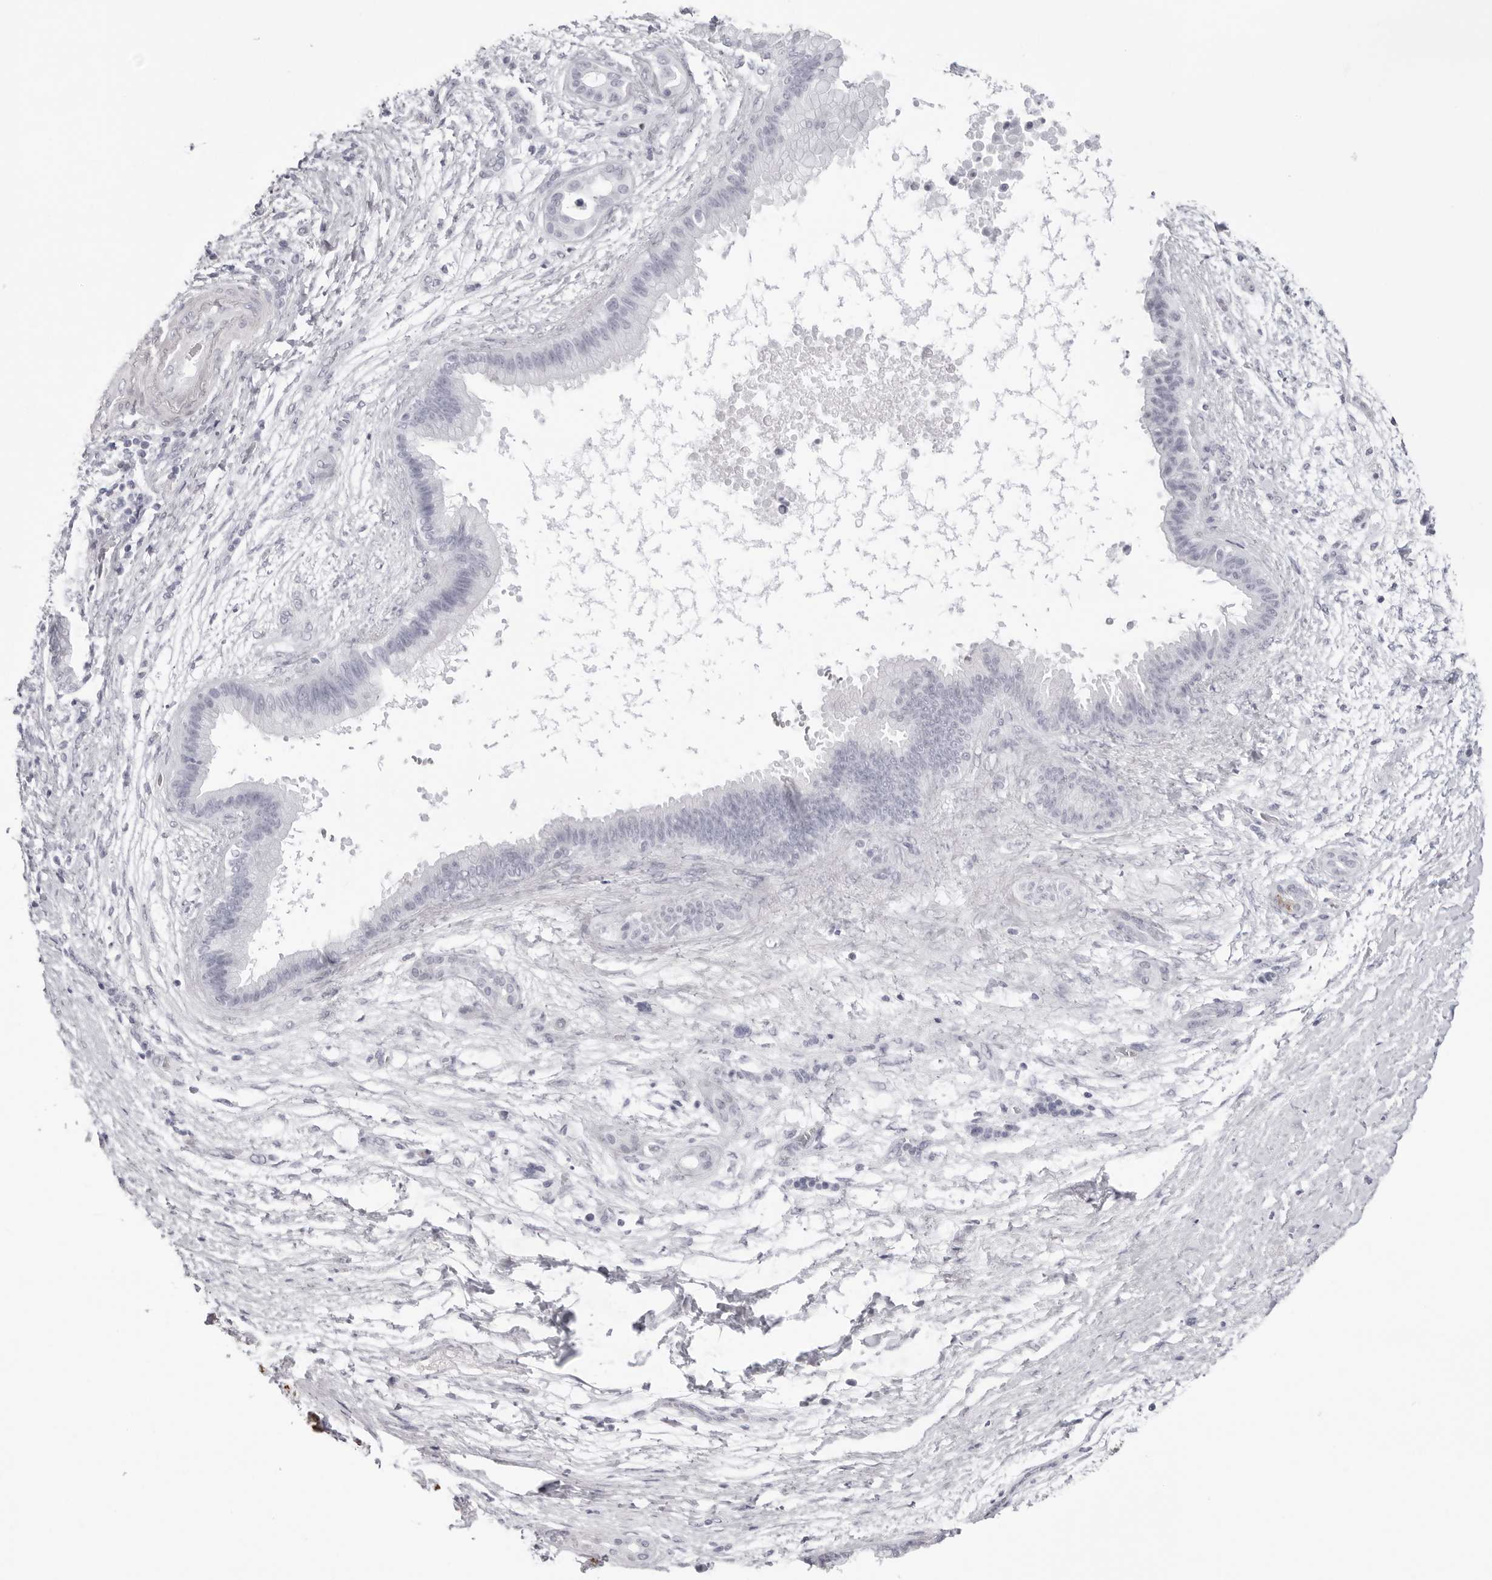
{"staining": {"intensity": "negative", "quantity": "none", "location": "none"}, "tissue": "pancreatic cancer", "cell_type": "Tumor cells", "image_type": "cancer", "snomed": [{"axis": "morphology", "description": "Adenocarcinoma, NOS"}, {"axis": "topography", "description": "Pancreas"}], "caption": "Micrograph shows no protein positivity in tumor cells of adenocarcinoma (pancreatic) tissue.", "gene": "INSL3", "patient": {"sex": "male", "age": 59}}